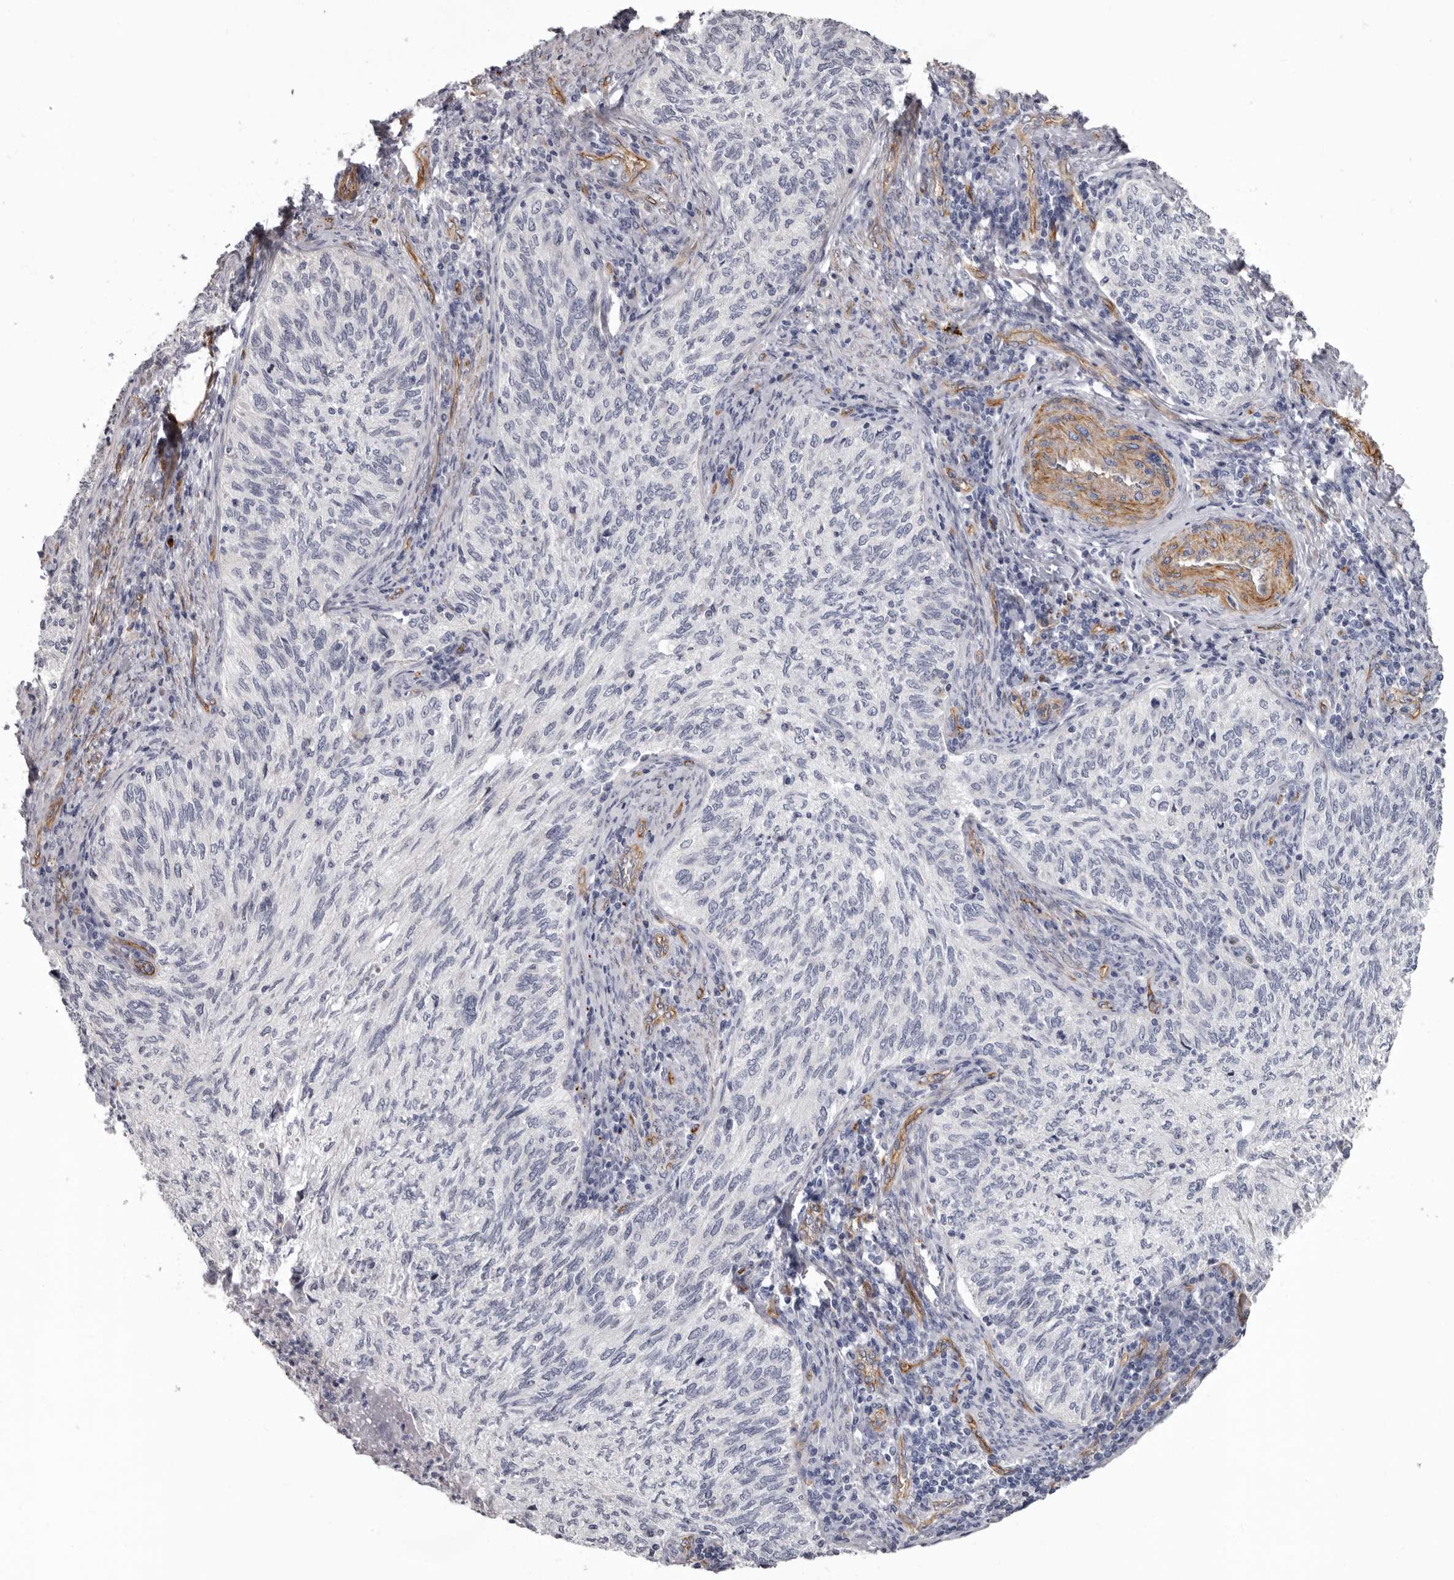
{"staining": {"intensity": "negative", "quantity": "none", "location": "none"}, "tissue": "cervical cancer", "cell_type": "Tumor cells", "image_type": "cancer", "snomed": [{"axis": "morphology", "description": "Squamous cell carcinoma, NOS"}, {"axis": "topography", "description": "Cervix"}], "caption": "IHC of human cervical cancer displays no staining in tumor cells.", "gene": "ADGRL4", "patient": {"sex": "female", "age": 30}}